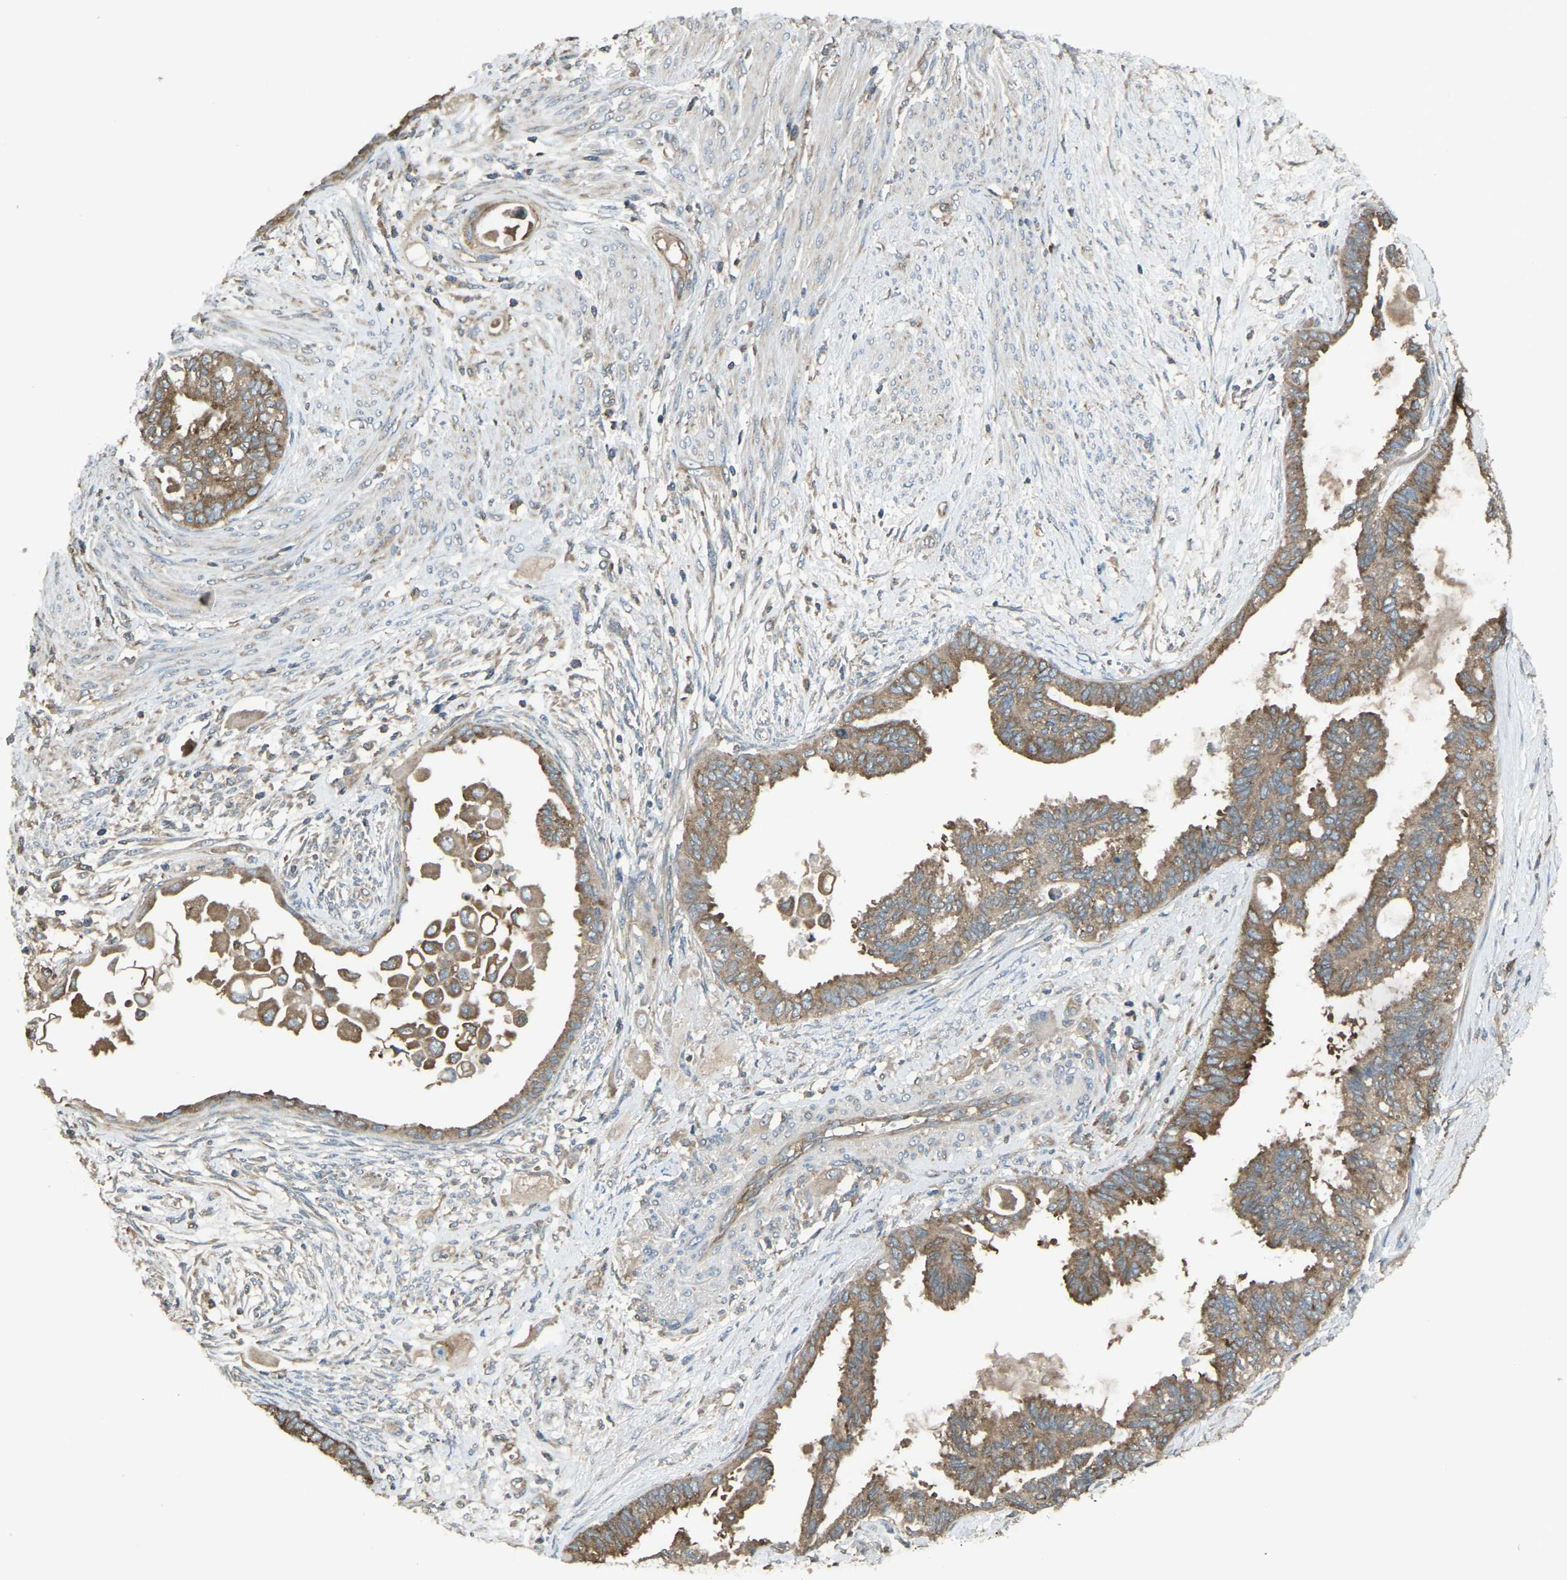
{"staining": {"intensity": "moderate", "quantity": ">75%", "location": "cytoplasmic/membranous"}, "tissue": "cervical cancer", "cell_type": "Tumor cells", "image_type": "cancer", "snomed": [{"axis": "morphology", "description": "Normal tissue, NOS"}, {"axis": "morphology", "description": "Adenocarcinoma, NOS"}, {"axis": "topography", "description": "Cervix"}, {"axis": "topography", "description": "Endometrium"}], "caption": "Adenocarcinoma (cervical) tissue demonstrates moderate cytoplasmic/membranous staining in approximately >75% of tumor cells (DAB IHC, brown staining for protein, blue staining for nuclei).", "gene": "AIMP1", "patient": {"sex": "female", "age": 86}}